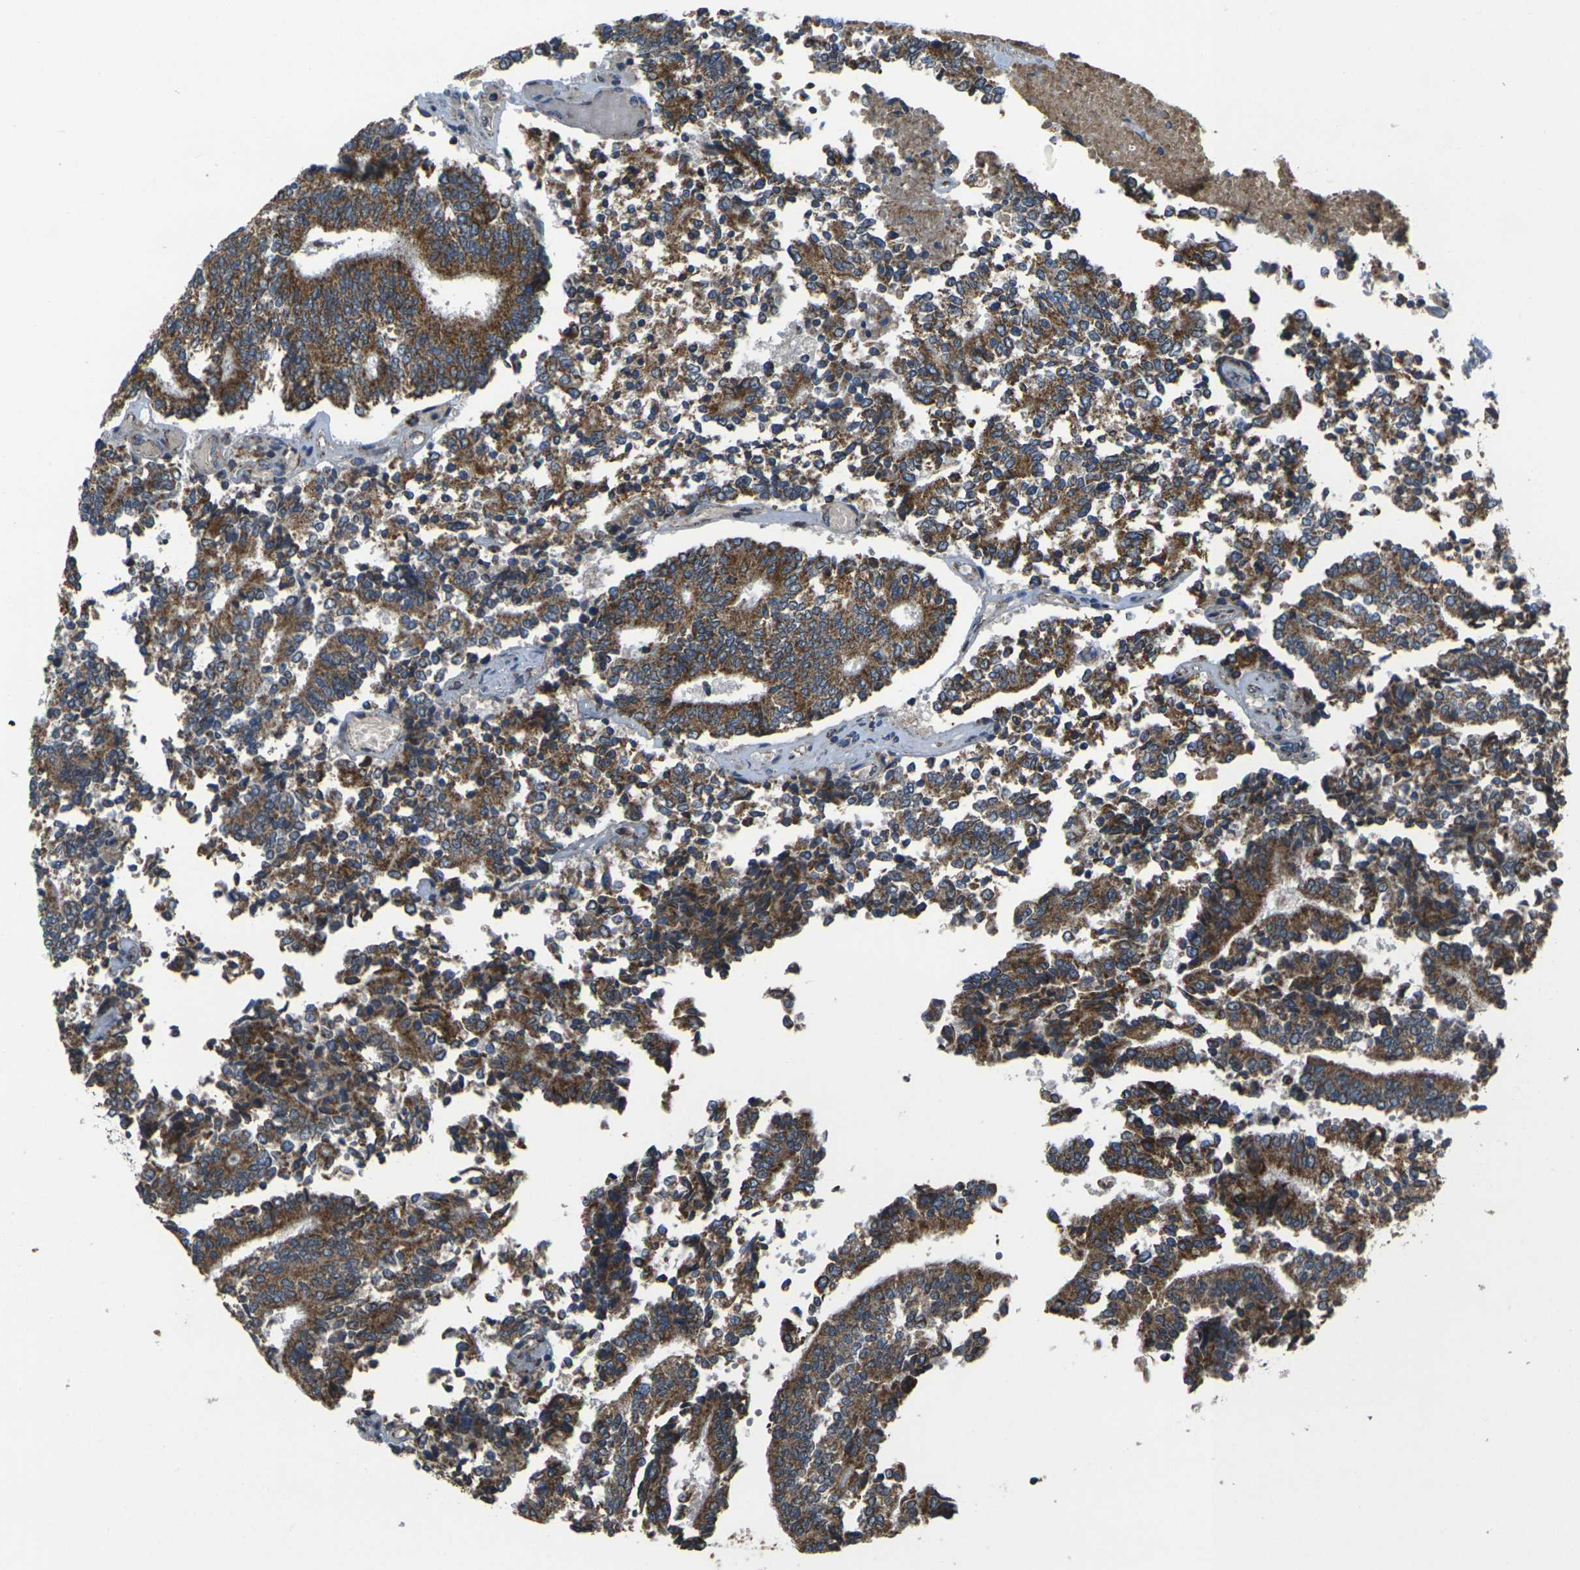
{"staining": {"intensity": "strong", "quantity": ">75%", "location": "cytoplasmic/membranous"}, "tissue": "prostate cancer", "cell_type": "Tumor cells", "image_type": "cancer", "snomed": [{"axis": "morphology", "description": "Normal tissue, NOS"}, {"axis": "morphology", "description": "Adenocarcinoma, High grade"}, {"axis": "topography", "description": "Prostate"}, {"axis": "topography", "description": "Seminal veicle"}], "caption": "About >75% of tumor cells in human prostate cancer (high-grade adenocarcinoma) show strong cytoplasmic/membranous protein expression as visualized by brown immunohistochemical staining.", "gene": "TMEM120B", "patient": {"sex": "male", "age": 55}}